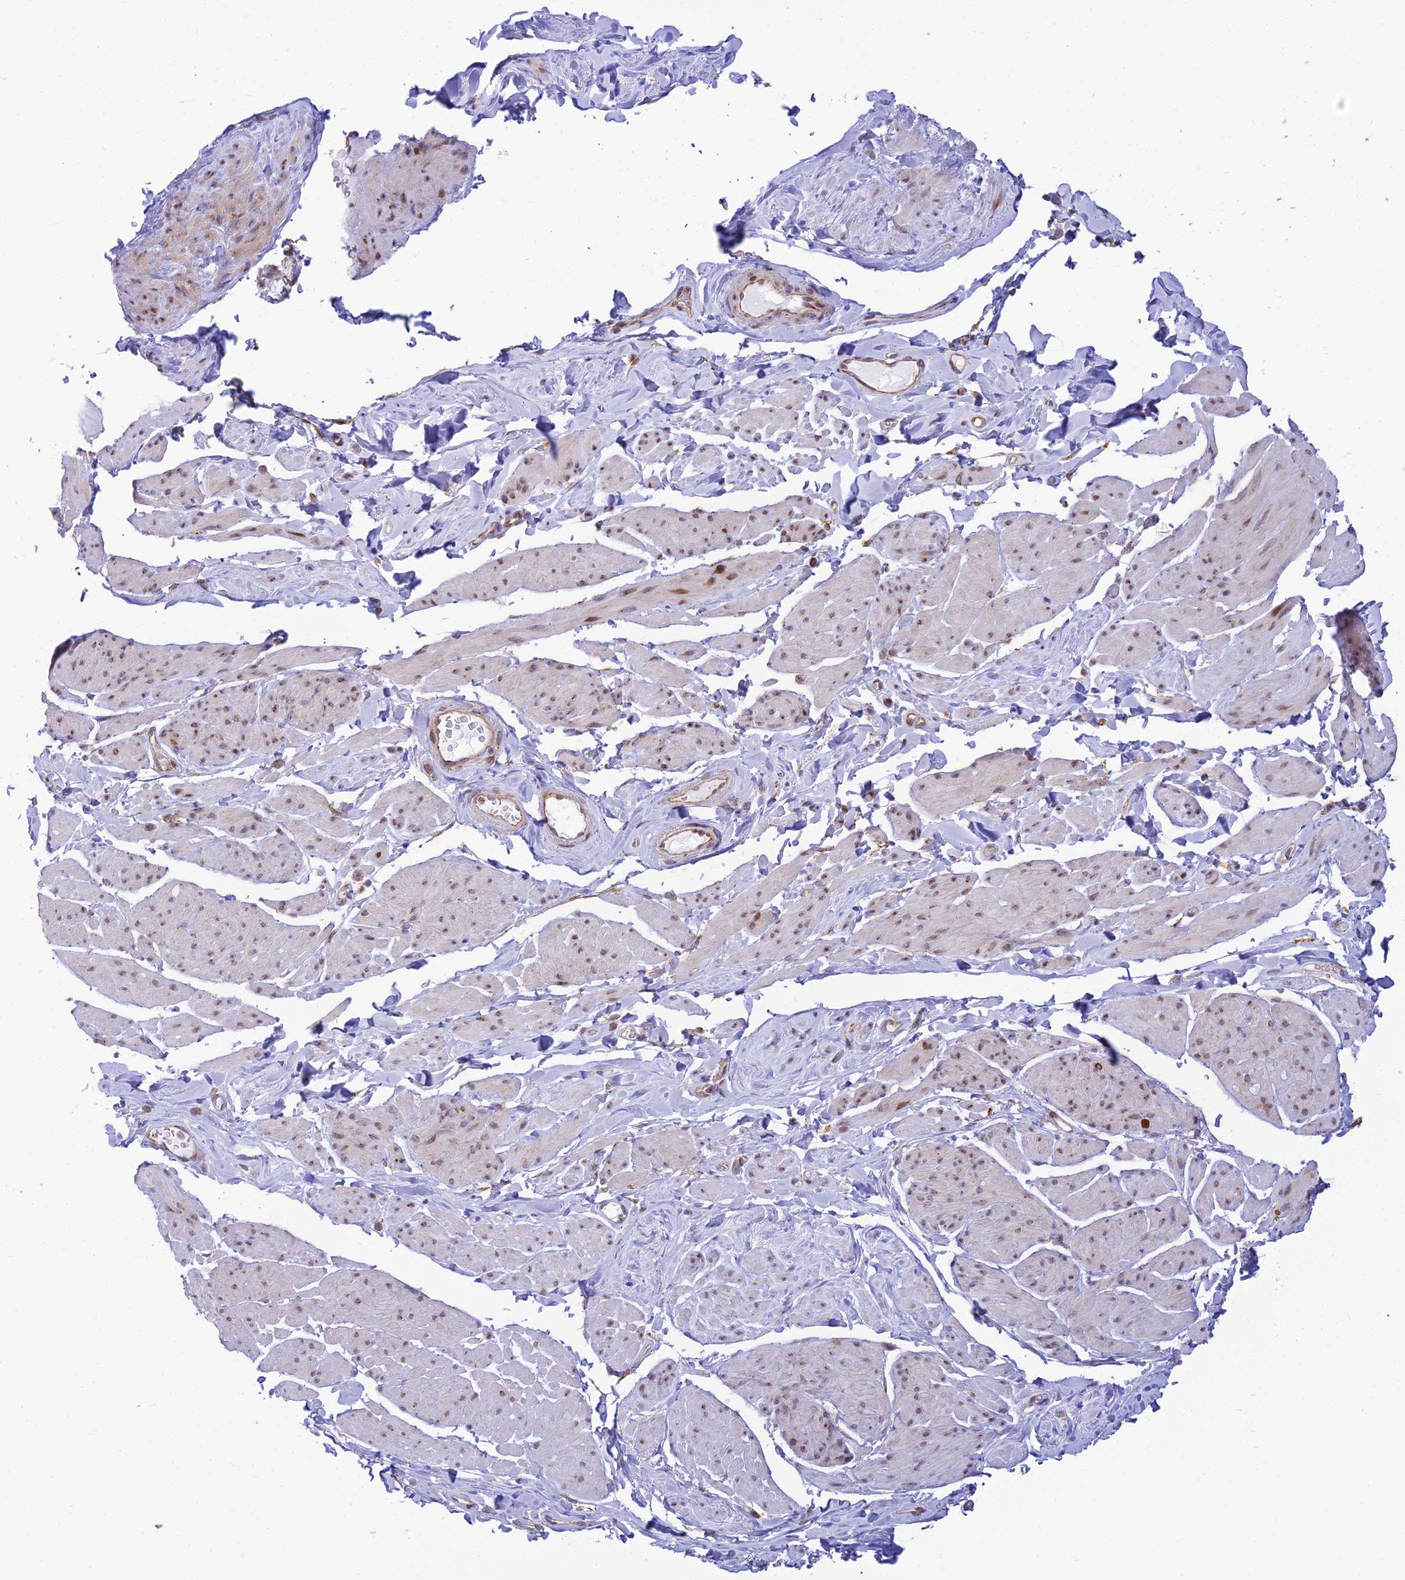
{"staining": {"intensity": "moderate", "quantity": "<25%", "location": "nuclear"}, "tissue": "smooth muscle", "cell_type": "Smooth muscle cells", "image_type": "normal", "snomed": [{"axis": "morphology", "description": "Normal tissue, NOS"}, {"axis": "topography", "description": "Smooth muscle"}, {"axis": "topography", "description": "Peripheral nerve tissue"}], "caption": "Immunohistochemical staining of unremarkable smooth muscle displays <25% levels of moderate nuclear protein staining in approximately <25% of smooth muscle cells. The staining was performed using DAB, with brown indicating positive protein expression. Nuclei are stained blue with hematoxylin.", "gene": "HOOK2", "patient": {"sex": "male", "age": 69}}